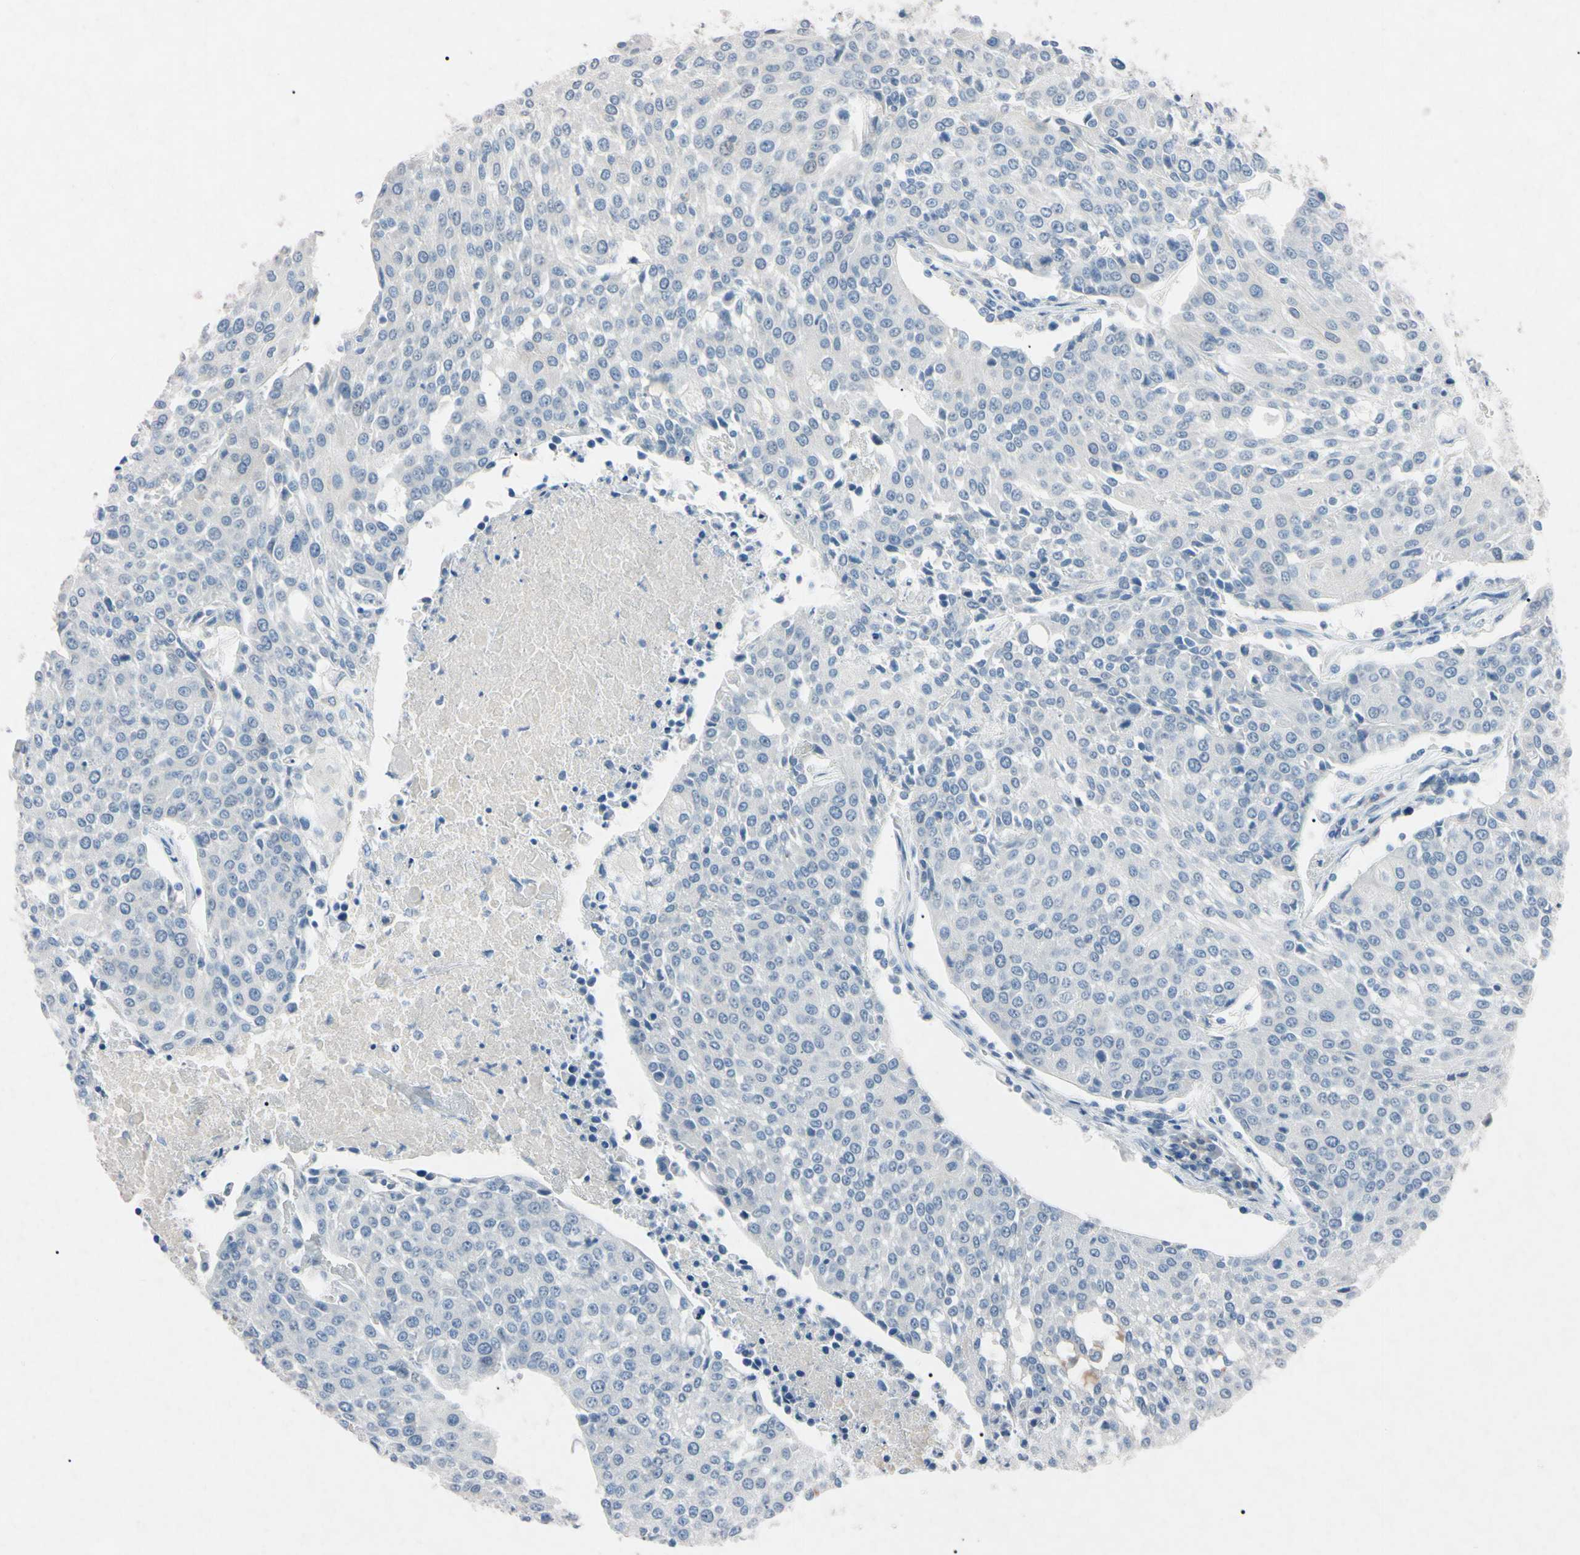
{"staining": {"intensity": "negative", "quantity": "none", "location": "none"}, "tissue": "urothelial cancer", "cell_type": "Tumor cells", "image_type": "cancer", "snomed": [{"axis": "morphology", "description": "Urothelial carcinoma, High grade"}, {"axis": "topography", "description": "Urinary bladder"}], "caption": "A photomicrograph of urothelial cancer stained for a protein demonstrates no brown staining in tumor cells.", "gene": "ELN", "patient": {"sex": "female", "age": 85}}